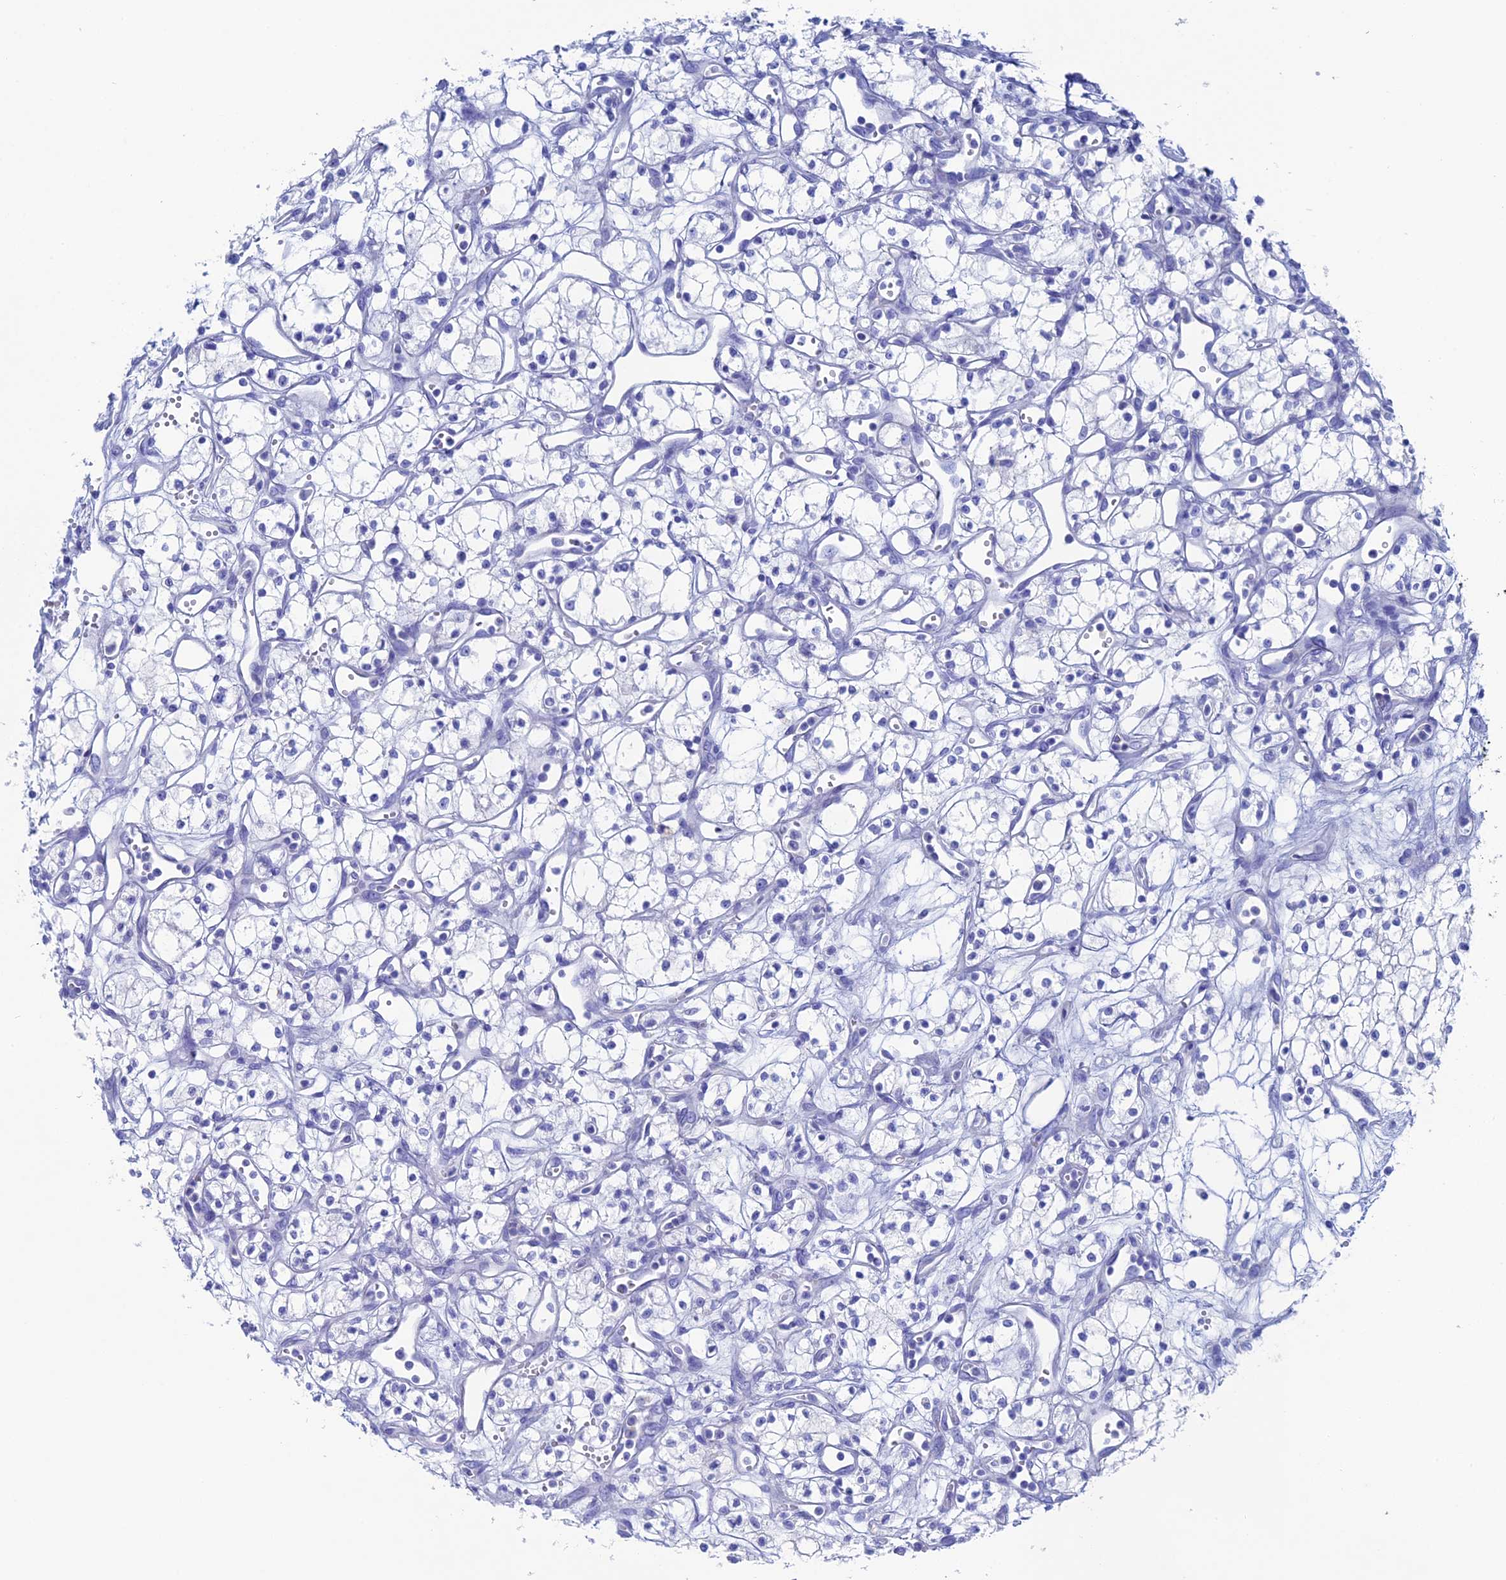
{"staining": {"intensity": "negative", "quantity": "none", "location": "none"}, "tissue": "renal cancer", "cell_type": "Tumor cells", "image_type": "cancer", "snomed": [{"axis": "morphology", "description": "Adenocarcinoma, NOS"}, {"axis": "topography", "description": "Kidney"}], "caption": "A micrograph of human renal cancer (adenocarcinoma) is negative for staining in tumor cells. (DAB (3,3'-diaminobenzidine) immunohistochemistry, high magnification).", "gene": "UNC119", "patient": {"sex": "male", "age": 59}}